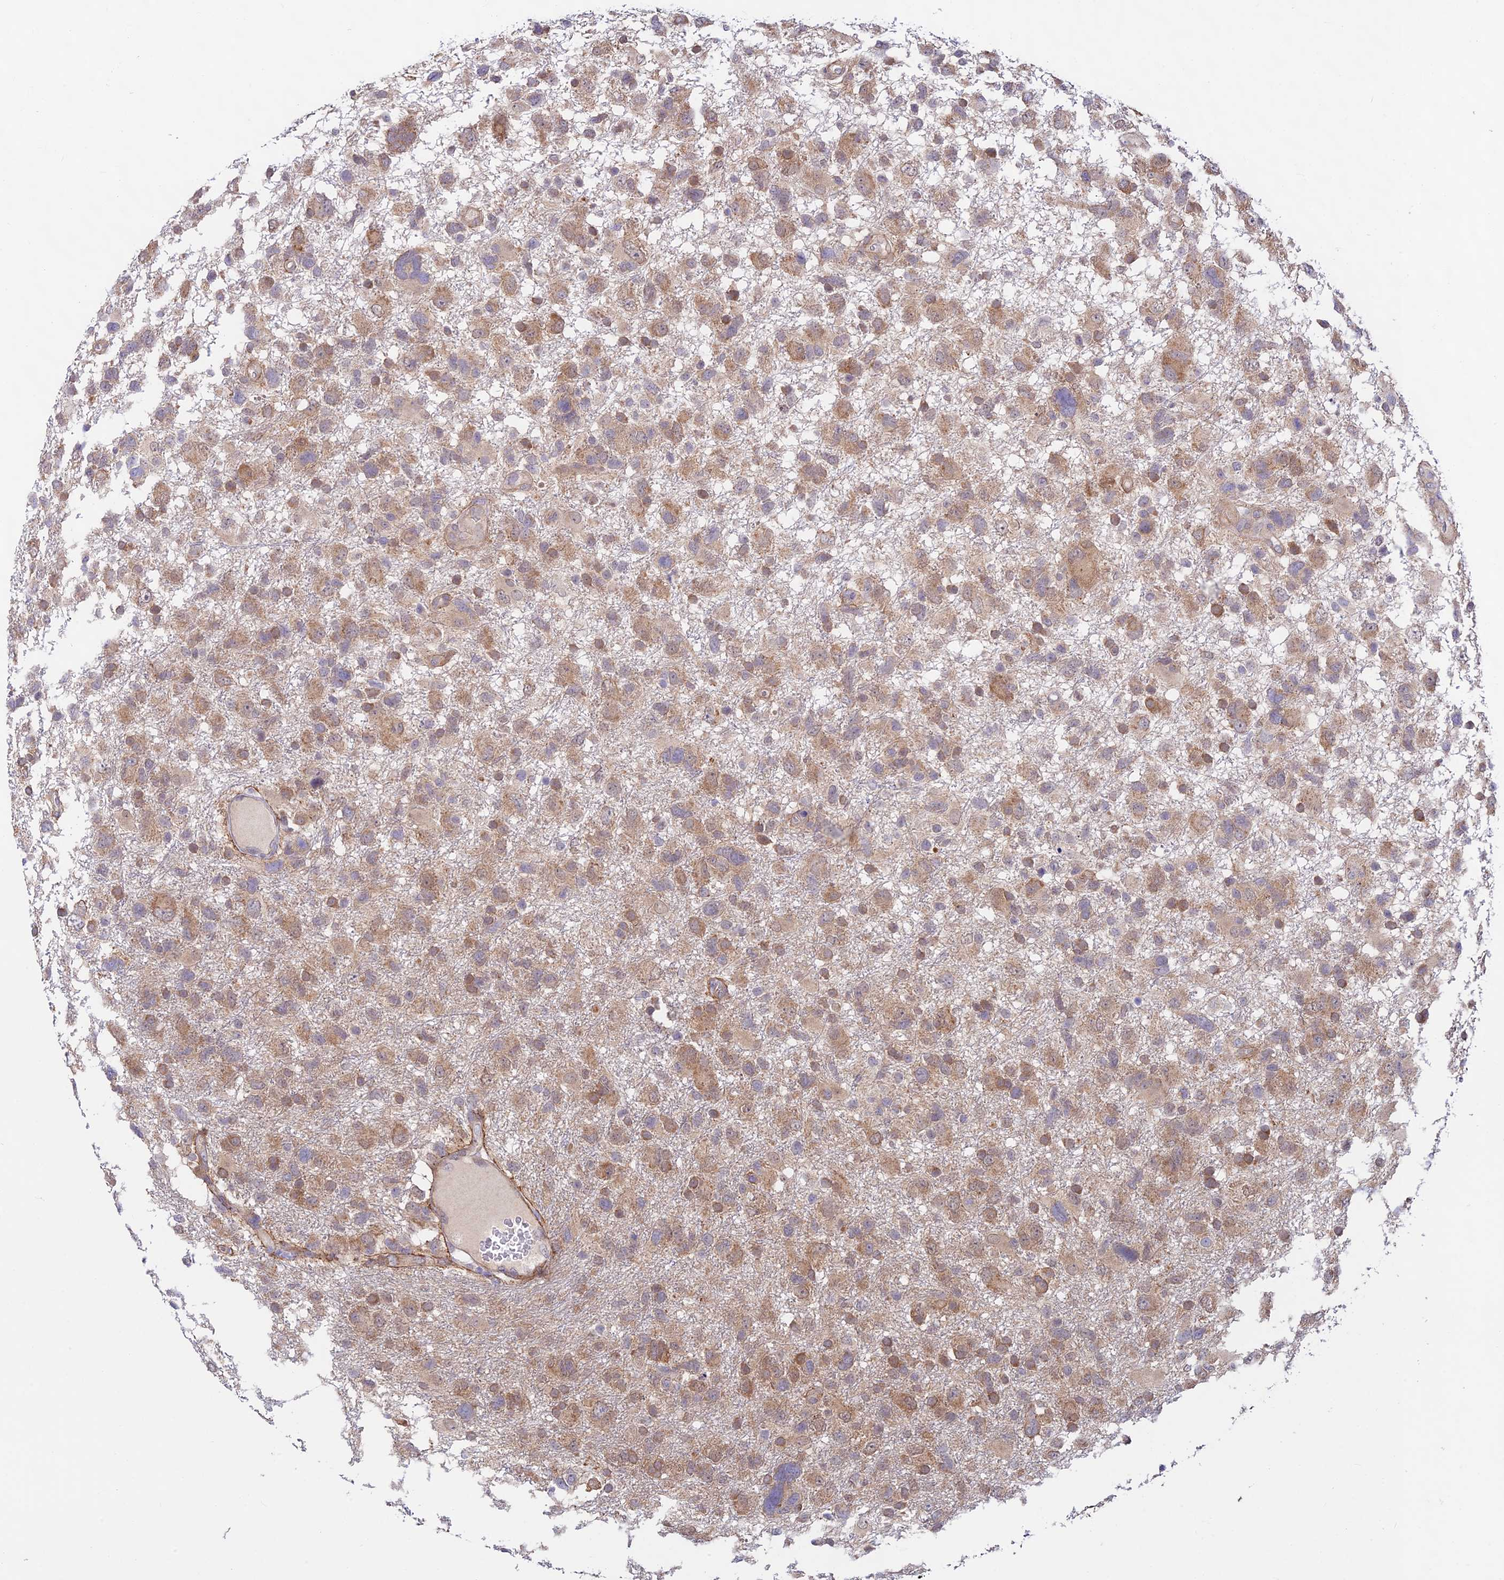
{"staining": {"intensity": "moderate", "quantity": "25%-75%", "location": "cytoplasmic/membranous"}, "tissue": "glioma", "cell_type": "Tumor cells", "image_type": "cancer", "snomed": [{"axis": "morphology", "description": "Glioma, malignant, High grade"}, {"axis": "topography", "description": "Brain"}], "caption": "Brown immunohistochemical staining in high-grade glioma (malignant) reveals moderate cytoplasmic/membranous positivity in approximately 25%-75% of tumor cells. Using DAB (3,3'-diaminobenzidine) (brown) and hematoxylin (blue) stains, captured at high magnification using brightfield microscopy.", "gene": "ANKRD50", "patient": {"sex": "male", "age": 61}}